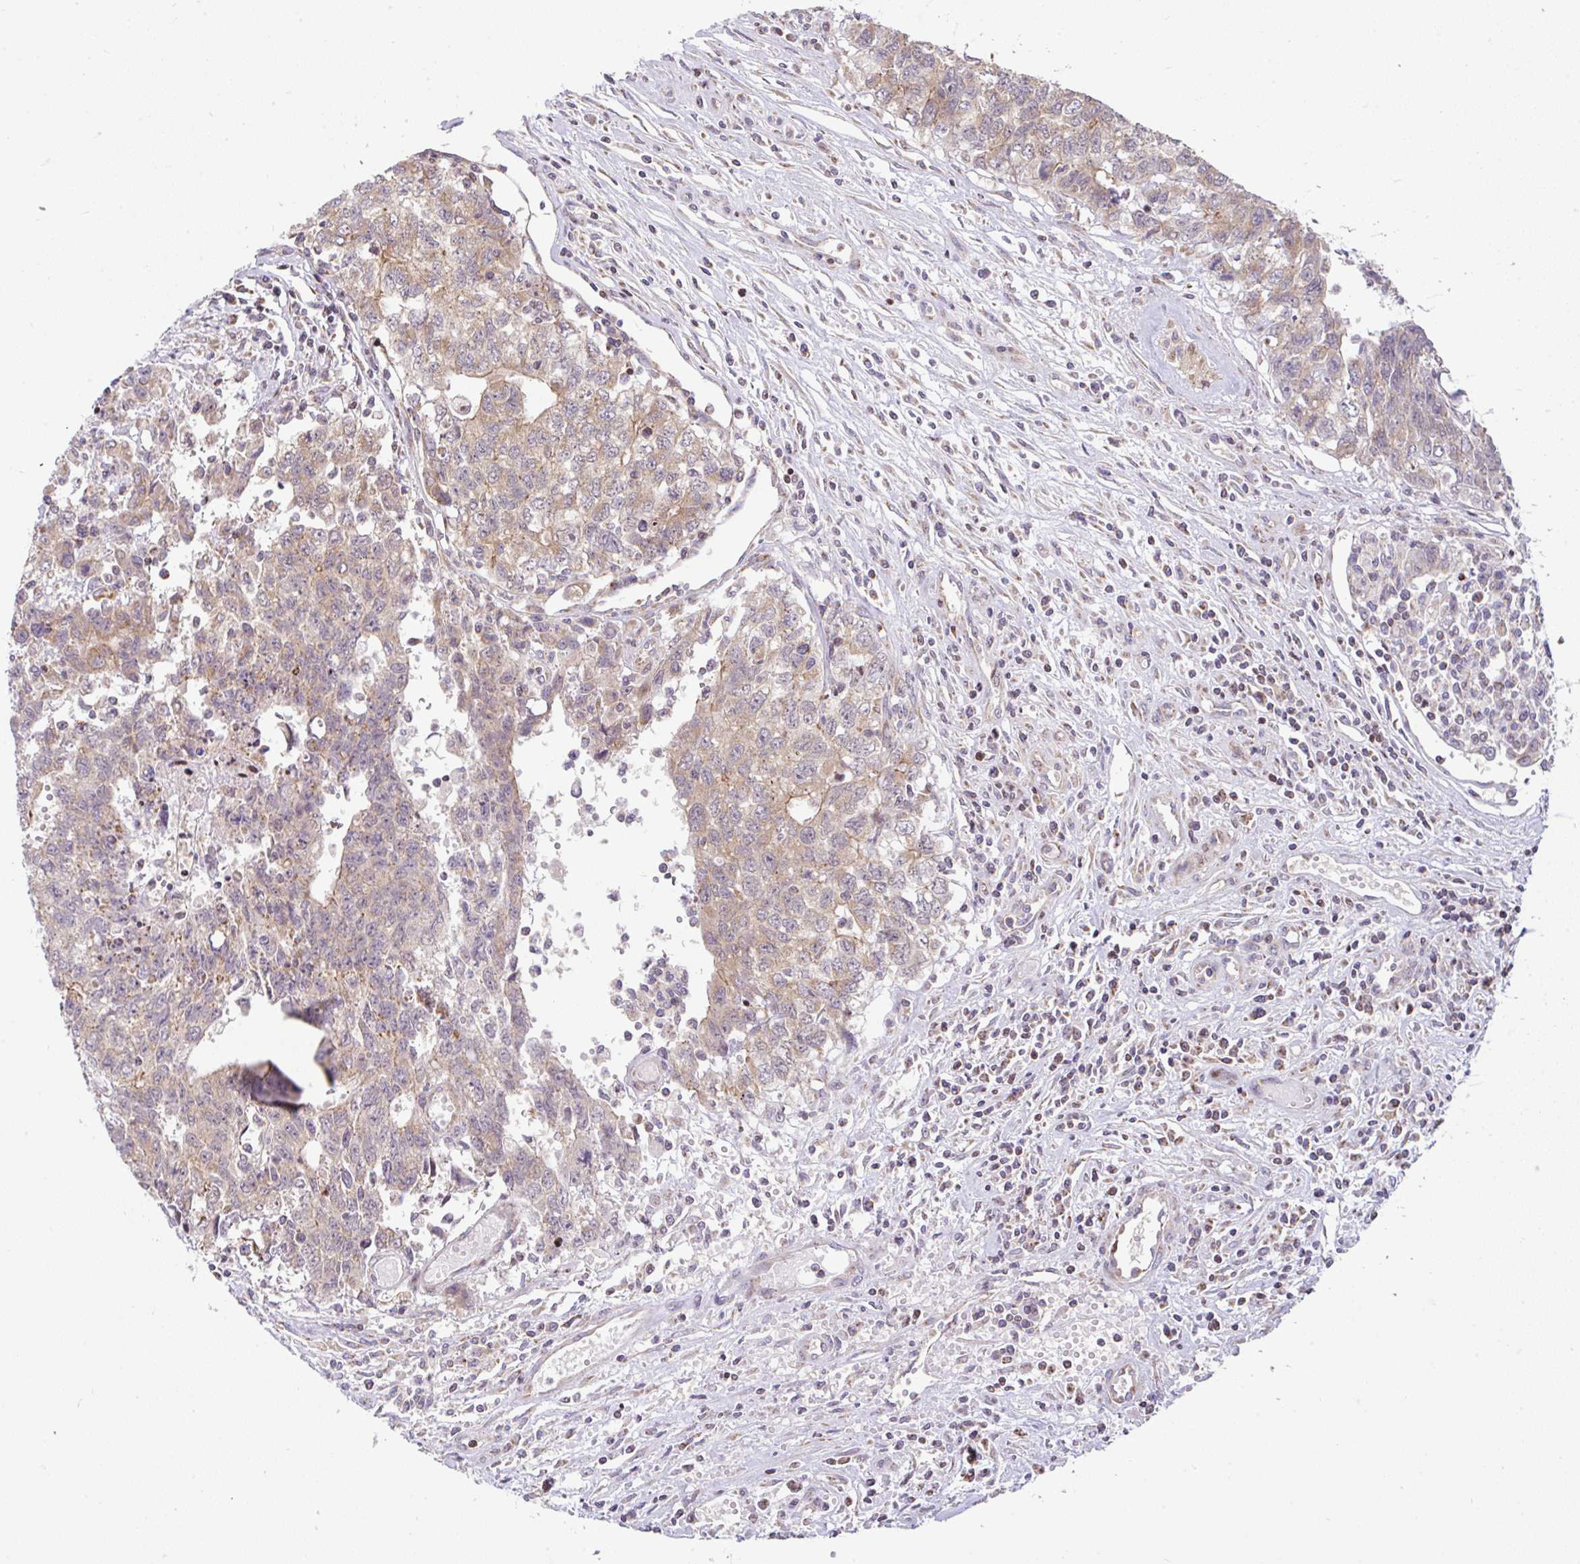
{"staining": {"intensity": "weak", "quantity": ">75%", "location": "cytoplasmic/membranous"}, "tissue": "testis cancer", "cell_type": "Tumor cells", "image_type": "cancer", "snomed": [{"axis": "morphology", "description": "Carcinoma, Embryonal, NOS"}, {"axis": "topography", "description": "Testis"}], "caption": "Immunohistochemistry (IHC) of human embryonal carcinoma (testis) shows low levels of weak cytoplasmic/membranous positivity in approximately >75% of tumor cells. (Stains: DAB (3,3'-diaminobenzidine) in brown, nuclei in blue, Microscopy: brightfield microscopy at high magnification).", "gene": "FIGNL1", "patient": {"sex": "male", "age": 34}}